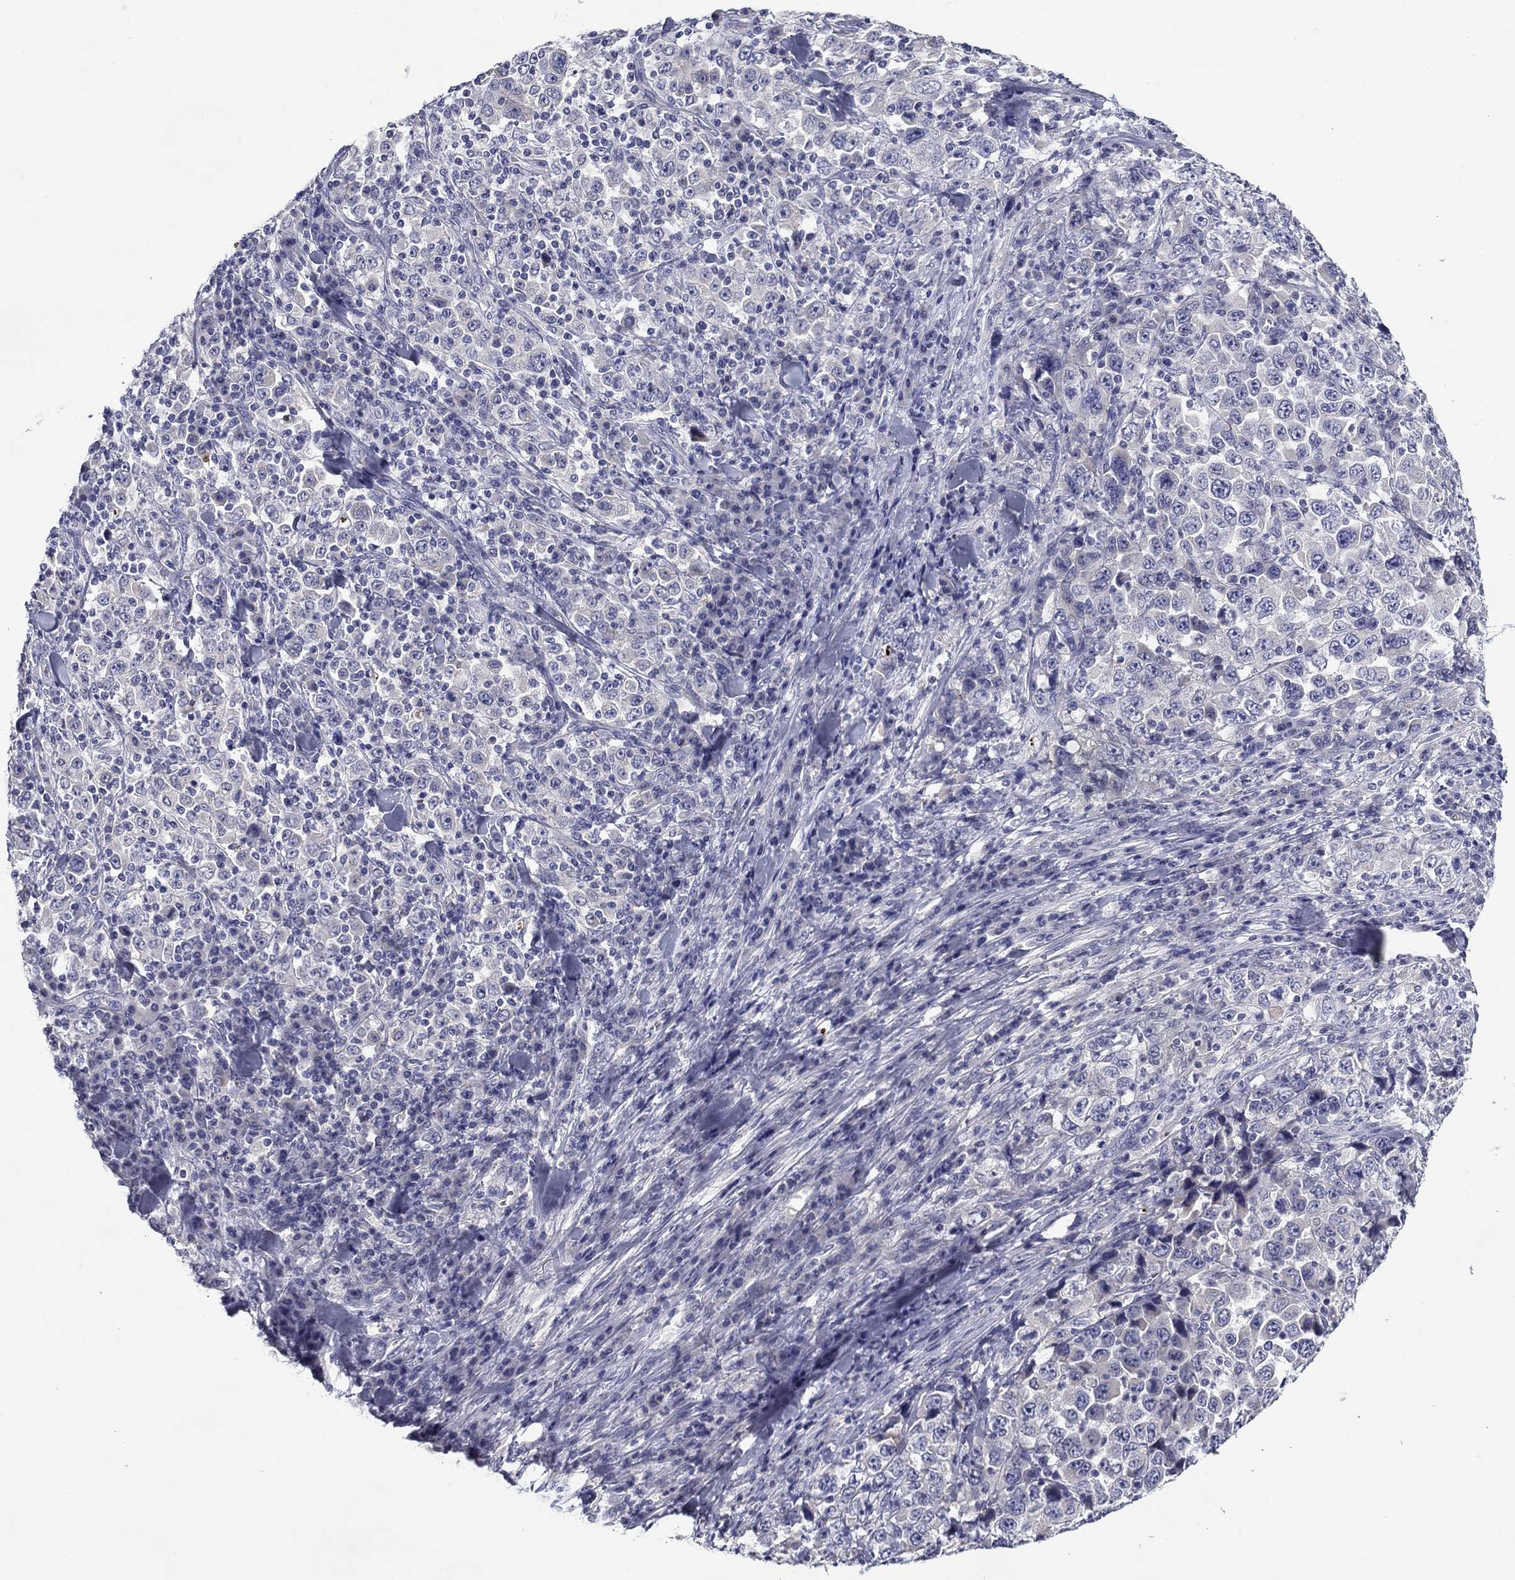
{"staining": {"intensity": "negative", "quantity": "none", "location": "none"}, "tissue": "stomach cancer", "cell_type": "Tumor cells", "image_type": "cancer", "snomed": [{"axis": "morphology", "description": "Normal tissue, NOS"}, {"axis": "morphology", "description": "Adenocarcinoma, NOS"}, {"axis": "topography", "description": "Stomach, upper"}, {"axis": "topography", "description": "Stomach"}], "caption": "High power microscopy histopathology image of an IHC histopathology image of stomach cancer (adenocarcinoma), revealing no significant expression in tumor cells.", "gene": "SPATA7", "patient": {"sex": "male", "age": 59}}